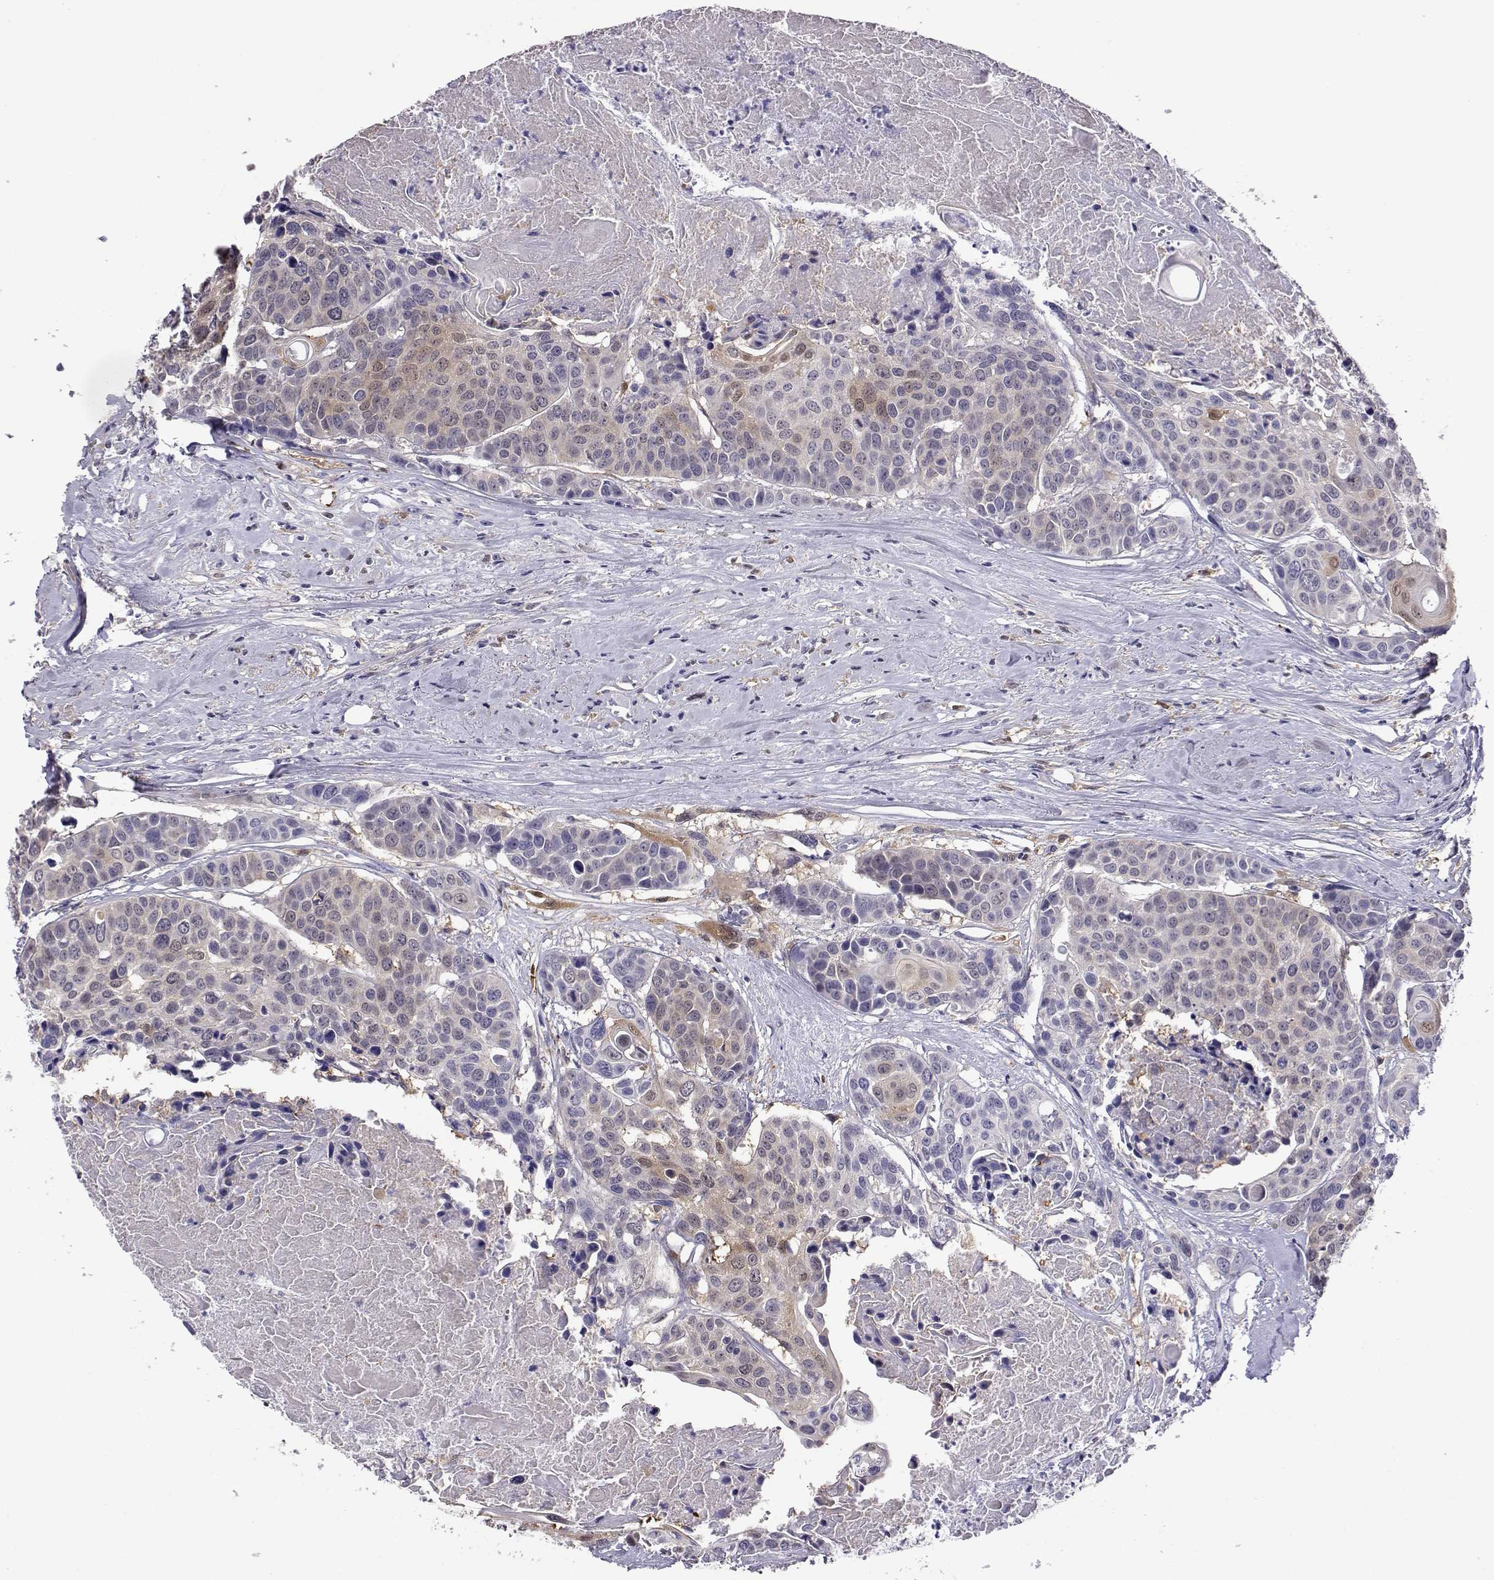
{"staining": {"intensity": "weak", "quantity": "<25%", "location": "cytoplasmic/membranous"}, "tissue": "head and neck cancer", "cell_type": "Tumor cells", "image_type": "cancer", "snomed": [{"axis": "morphology", "description": "Squamous cell carcinoma, NOS"}, {"axis": "topography", "description": "Oral tissue"}, {"axis": "topography", "description": "Head-Neck"}], "caption": "This is a micrograph of immunohistochemistry staining of head and neck squamous cell carcinoma, which shows no staining in tumor cells.", "gene": "AKR1B1", "patient": {"sex": "male", "age": 56}}